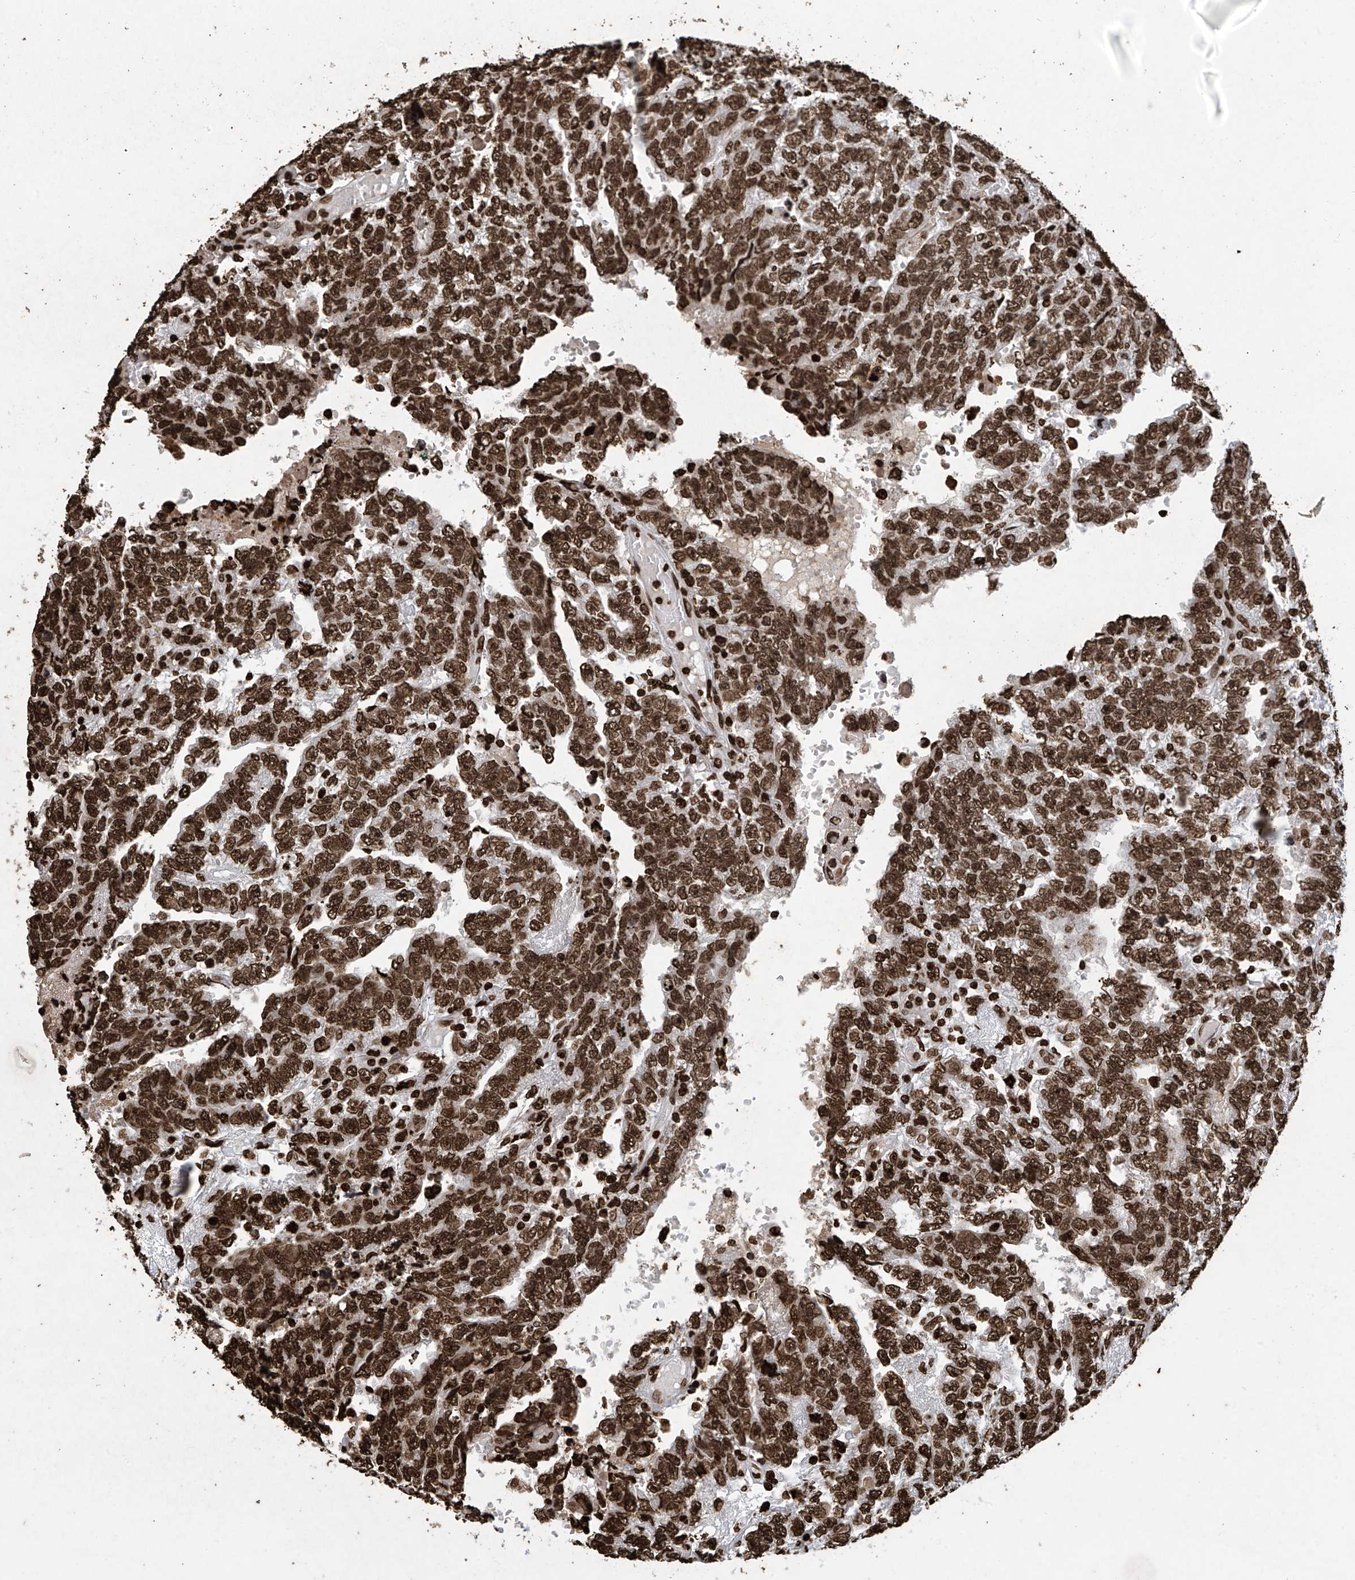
{"staining": {"intensity": "strong", "quantity": ">75%", "location": "nuclear"}, "tissue": "testis cancer", "cell_type": "Tumor cells", "image_type": "cancer", "snomed": [{"axis": "morphology", "description": "Carcinoma, Embryonal, NOS"}, {"axis": "topography", "description": "Testis"}], "caption": "Immunohistochemical staining of human embryonal carcinoma (testis) displays high levels of strong nuclear protein expression in about >75% of tumor cells.", "gene": "H3-3A", "patient": {"sex": "male", "age": 25}}